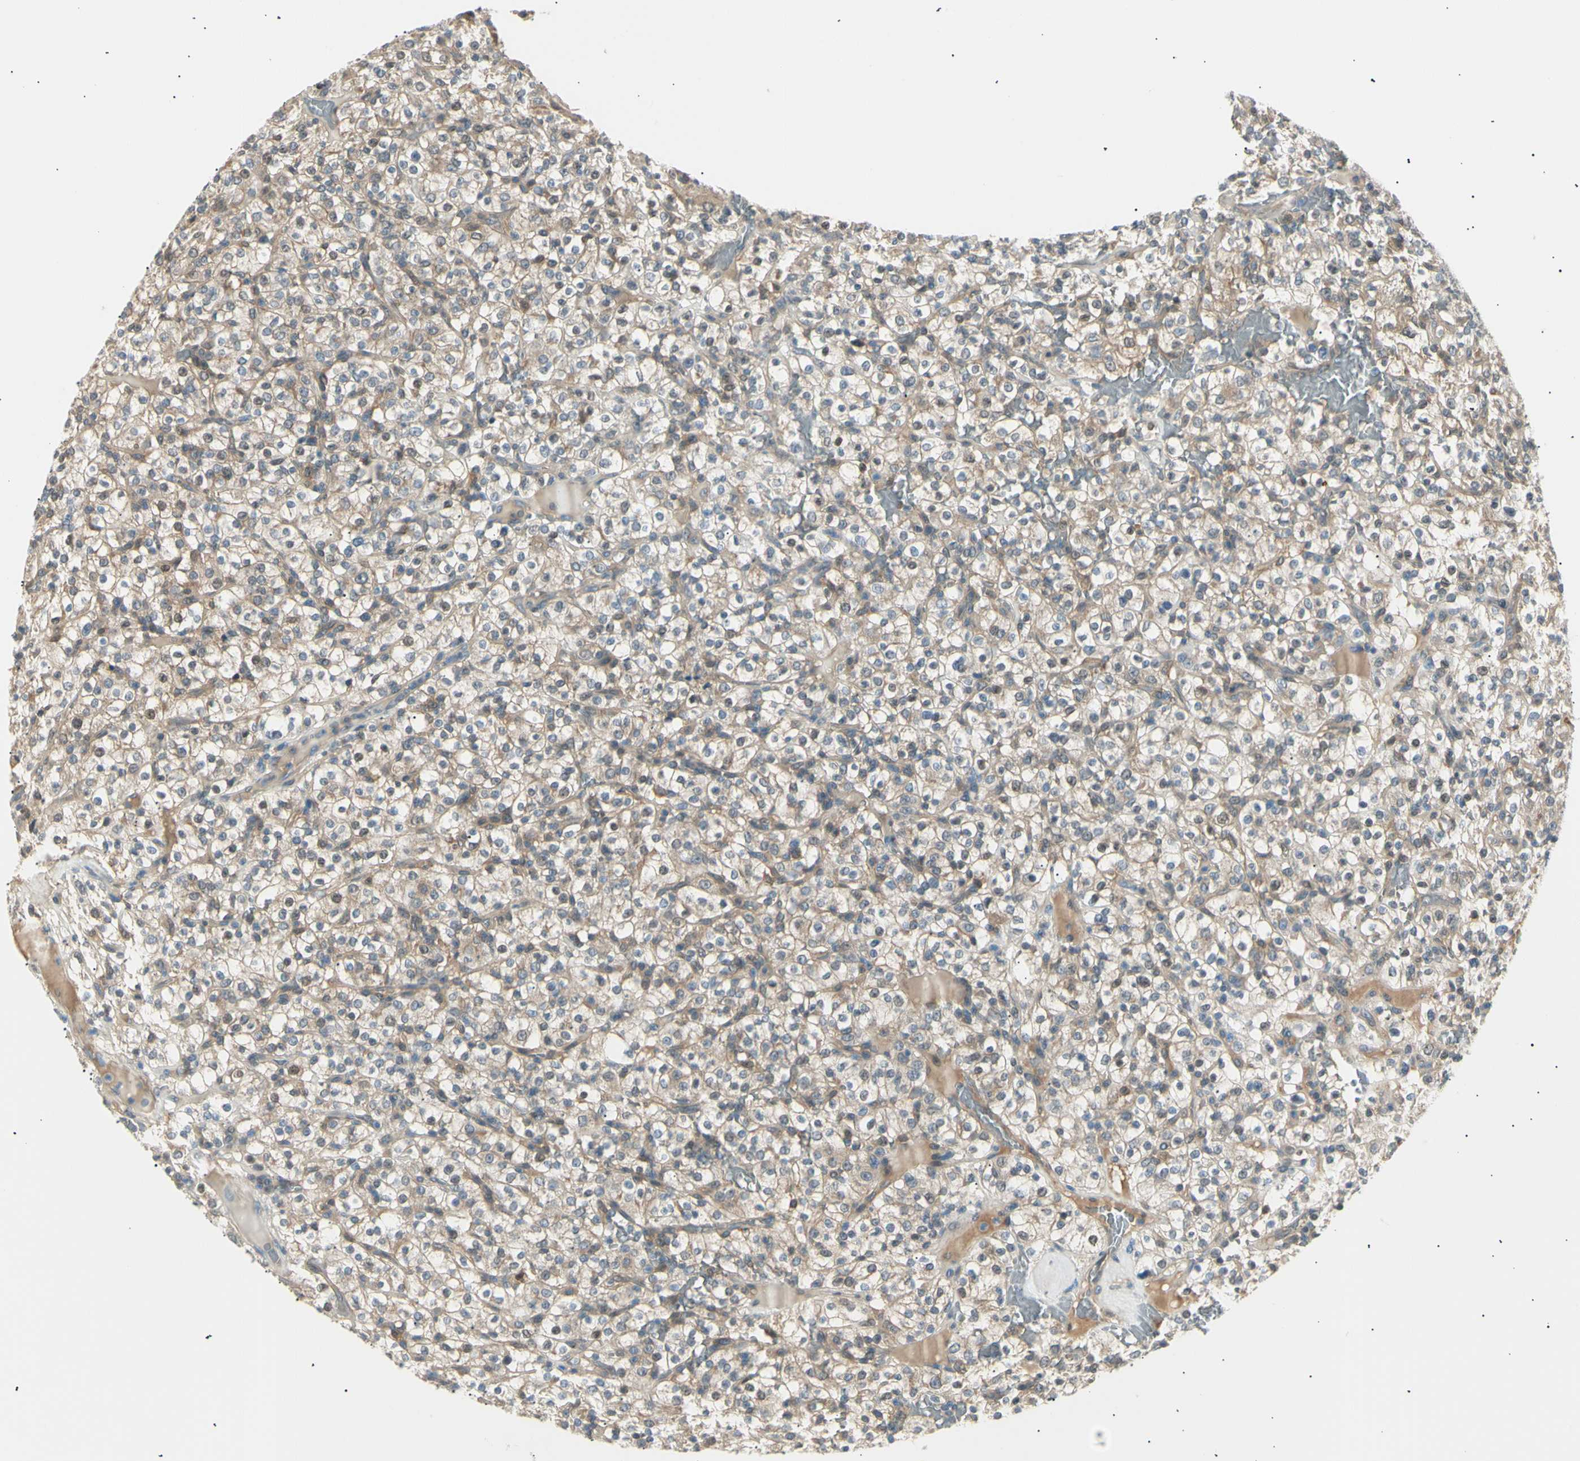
{"staining": {"intensity": "moderate", "quantity": ">75%", "location": "cytoplasmic/membranous,nuclear"}, "tissue": "renal cancer", "cell_type": "Tumor cells", "image_type": "cancer", "snomed": [{"axis": "morphology", "description": "Normal tissue, NOS"}, {"axis": "morphology", "description": "Adenocarcinoma, NOS"}, {"axis": "topography", "description": "Kidney"}], "caption": "Immunohistochemical staining of human renal cancer (adenocarcinoma) demonstrates moderate cytoplasmic/membranous and nuclear protein staining in about >75% of tumor cells. (DAB IHC, brown staining for protein, blue staining for nuclei).", "gene": "LHPP", "patient": {"sex": "female", "age": 72}}